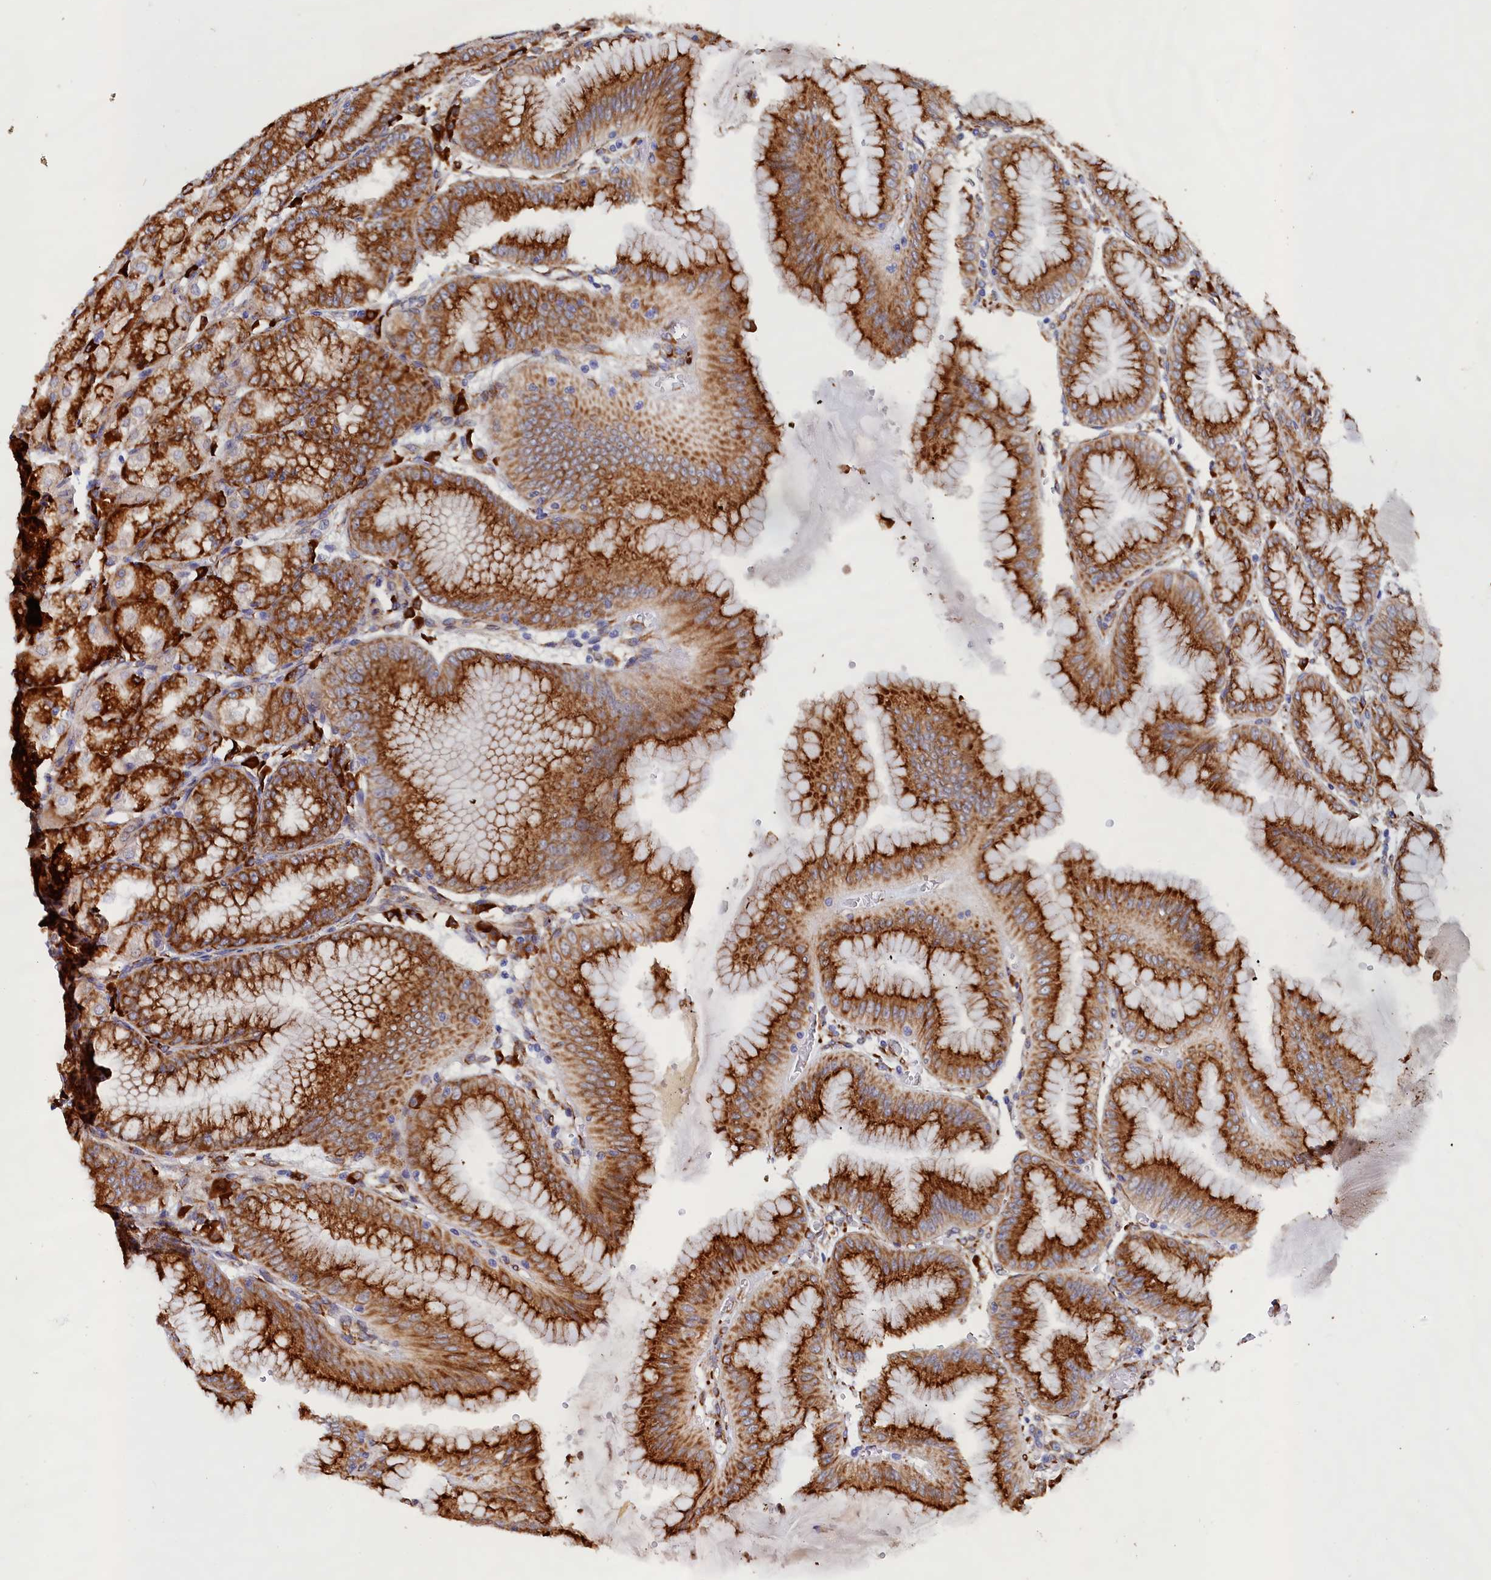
{"staining": {"intensity": "moderate", "quantity": ">75%", "location": "cytoplasmic/membranous"}, "tissue": "stomach", "cell_type": "Glandular cells", "image_type": "normal", "snomed": [{"axis": "morphology", "description": "Normal tissue, NOS"}, {"axis": "topography", "description": "Stomach, lower"}], "caption": "Immunohistochemical staining of benign human stomach shows >75% levels of moderate cytoplasmic/membranous protein positivity in approximately >75% of glandular cells. The staining was performed using DAB, with brown indicating positive protein expression. Nuclei are stained blue with hematoxylin.", "gene": "CCDC68", "patient": {"sex": "male", "age": 71}}